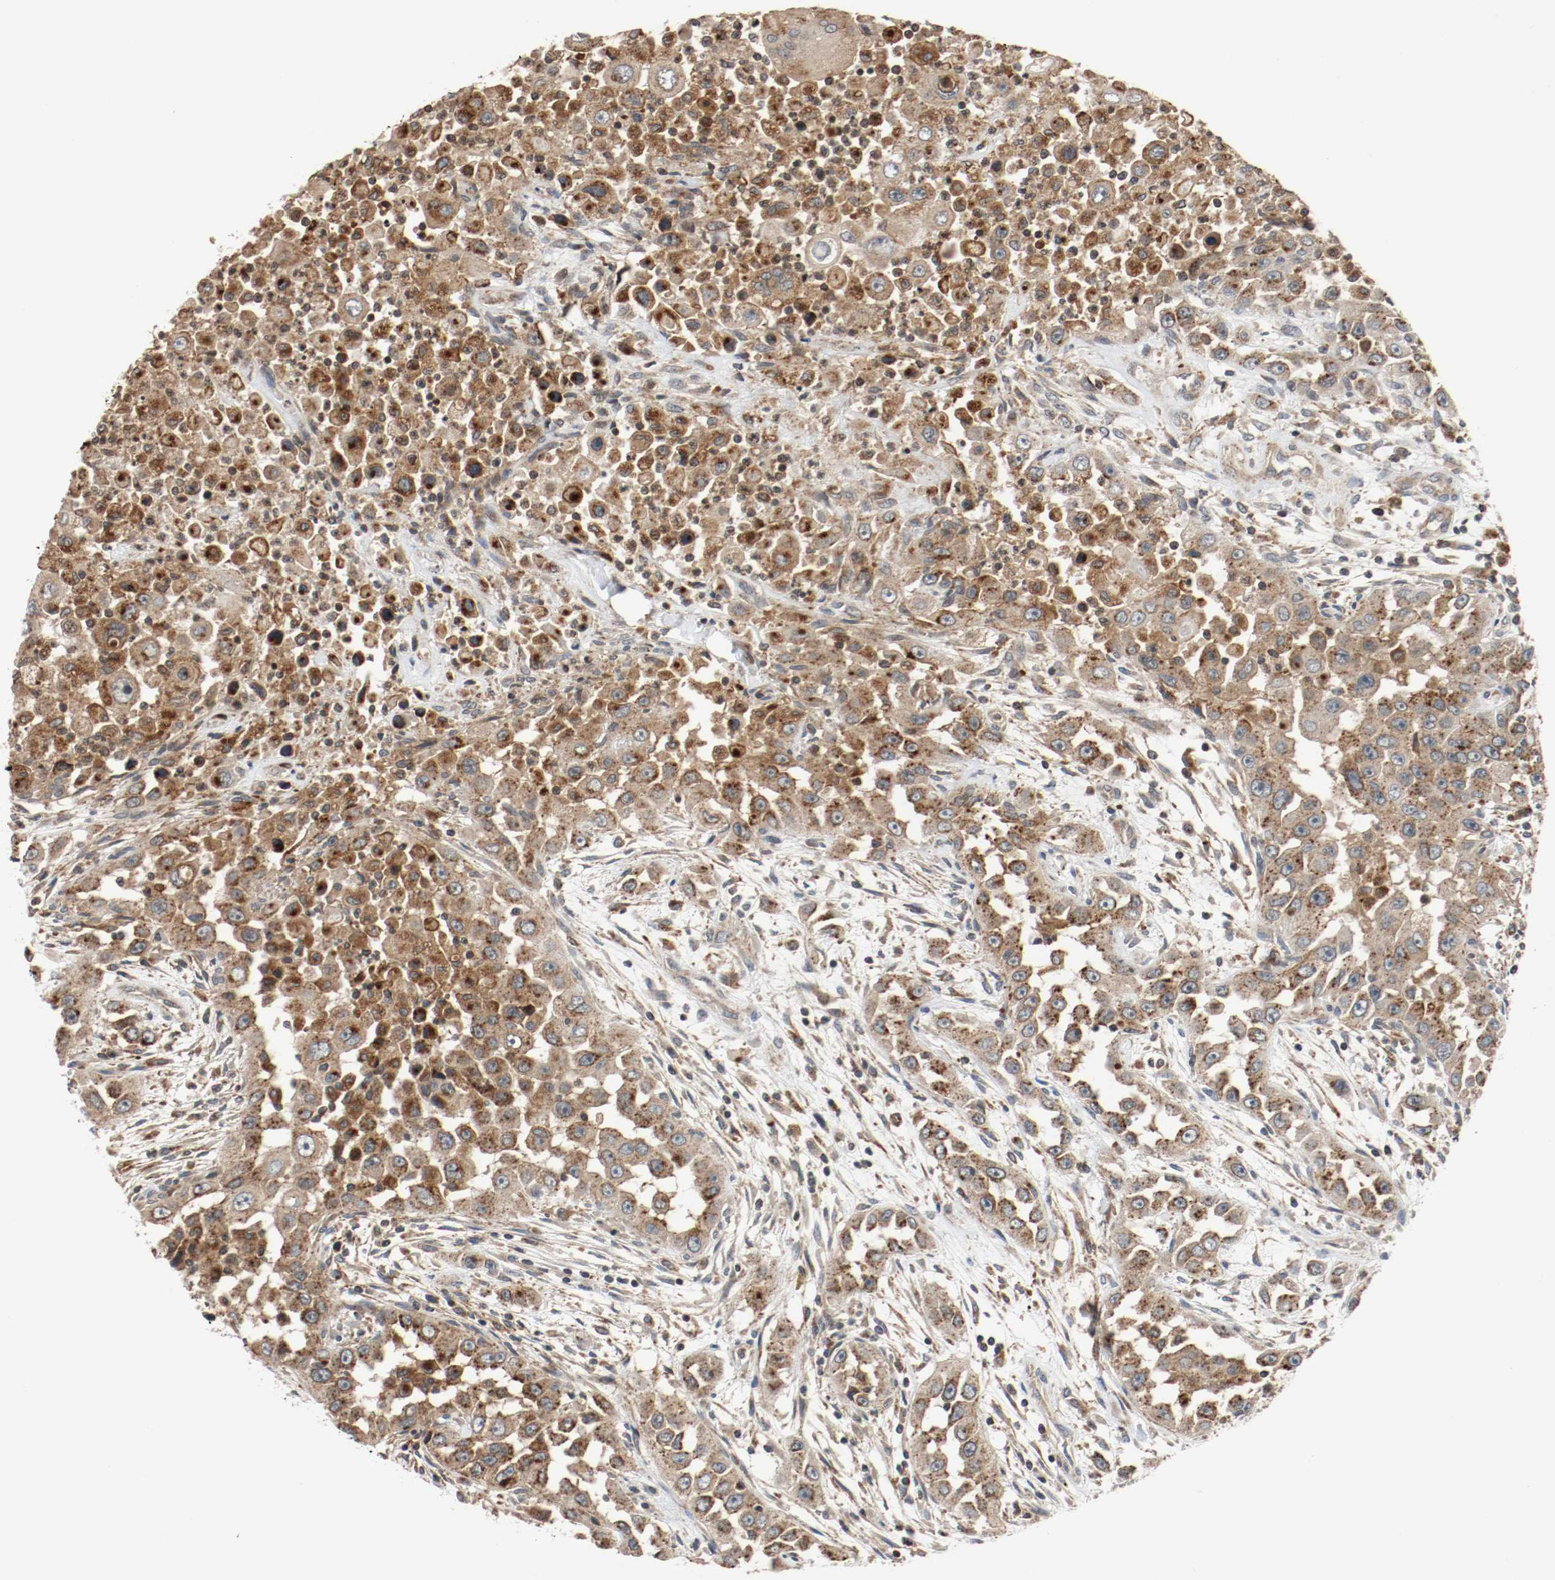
{"staining": {"intensity": "moderate", "quantity": ">75%", "location": "cytoplasmic/membranous"}, "tissue": "head and neck cancer", "cell_type": "Tumor cells", "image_type": "cancer", "snomed": [{"axis": "morphology", "description": "Carcinoma, NOS"}, {"axis": "topography", "description": "Head-Neck"}], "caption": "Head and neck cancer stained for a protein (brown) shows moderate cytoplasmic/membranous positive staining in approximately >75% of tumor cells.", "gene": "LAMP2", "patient": {"sex": "male", "age": 87}}